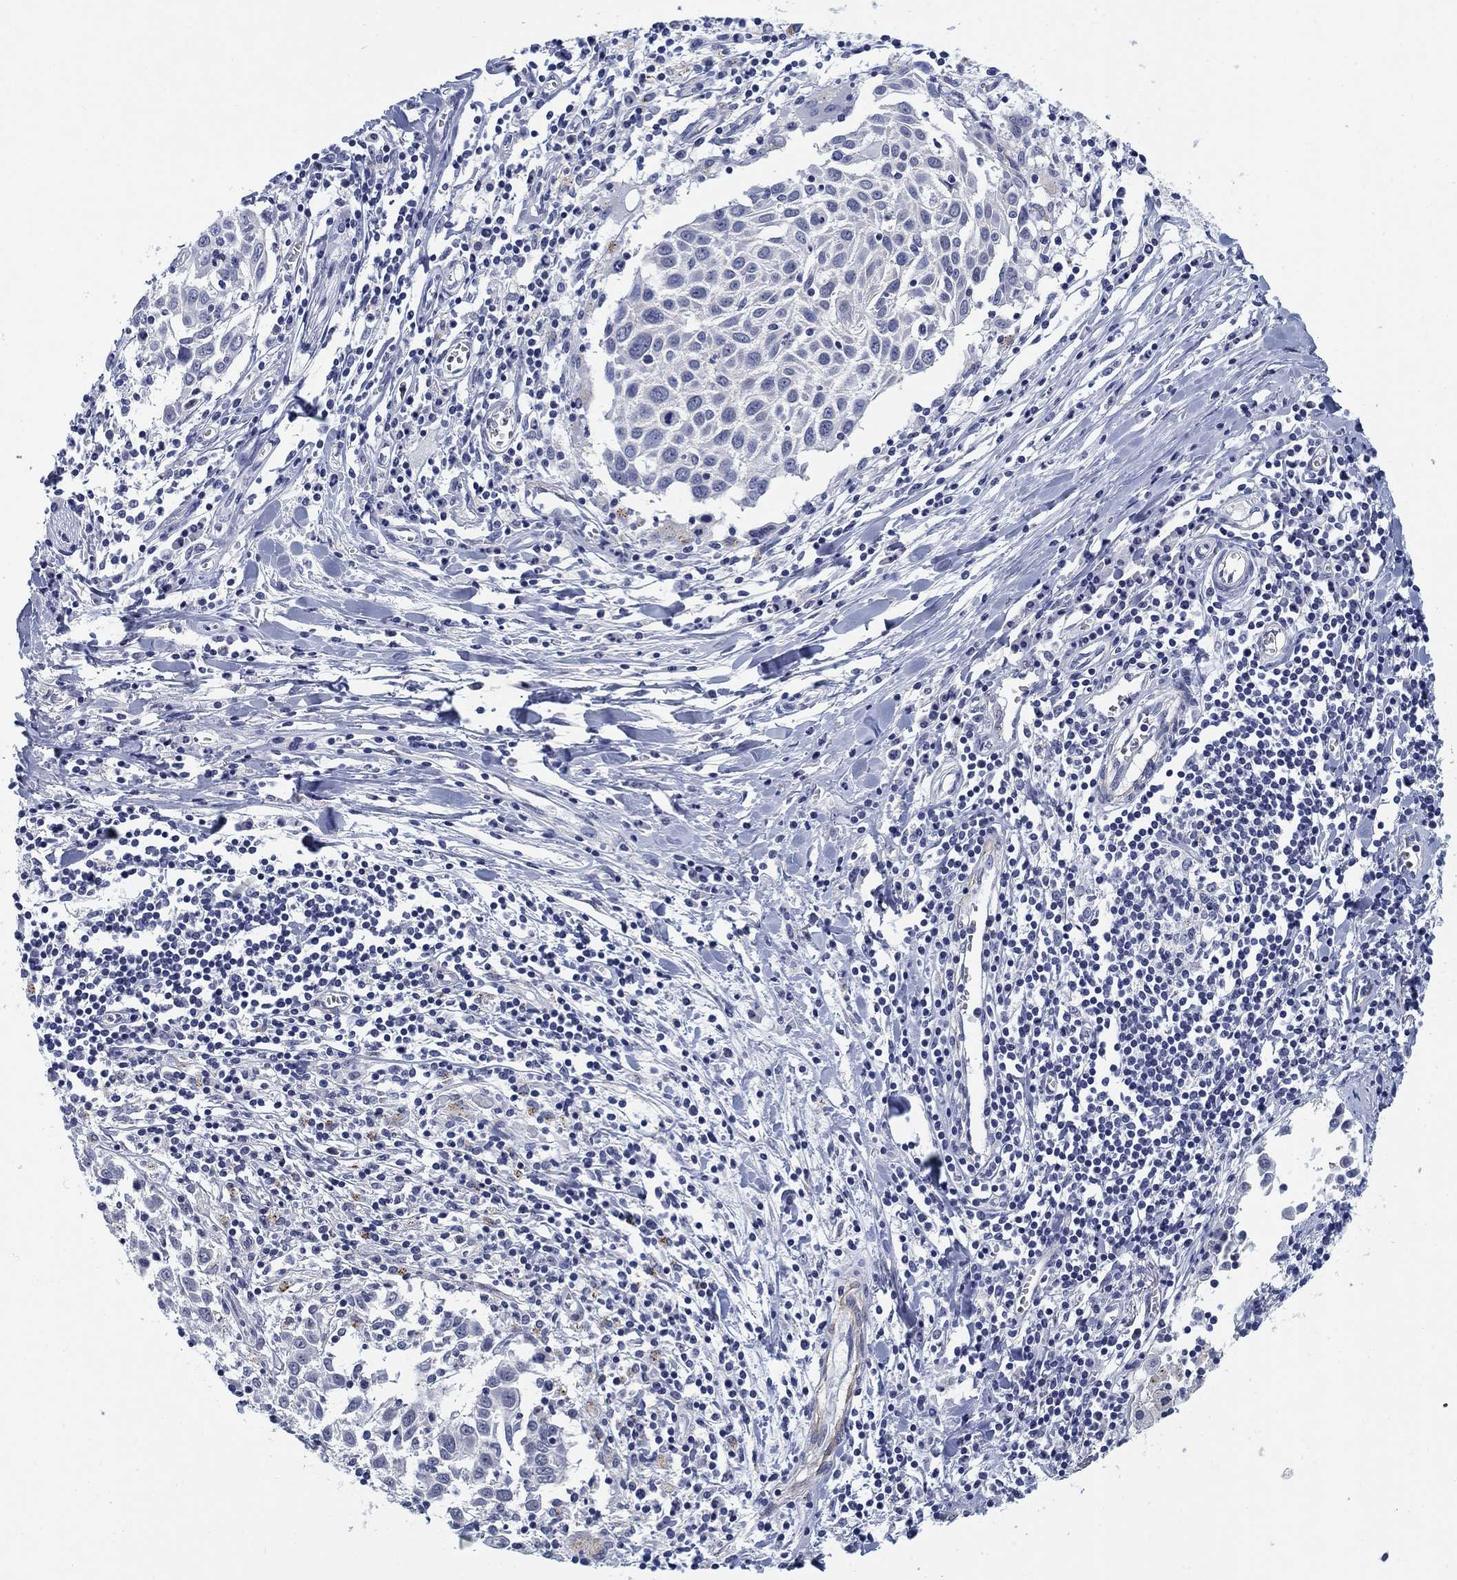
{"staining": {"intensity": "negative", "quantity": "none", "location": "none"}, "tissue": "lung cancer", "cell_type": "Tumor cells", "image_type": "cancer", "snomed": [{"axis": "morphology", "description": "Squamous cell carcinoma, NOS"}, {"axis": "topography", "description": "Lung"}], "caption": "Immunohistochemistry (IHC) histopathology image of squamous cell carcinoma (lung) stained for a protein (brown), which demonstrates no staining in tumor cells.", "gene": "OTUB2", "patient": {"sex": "male", "age": 57}}